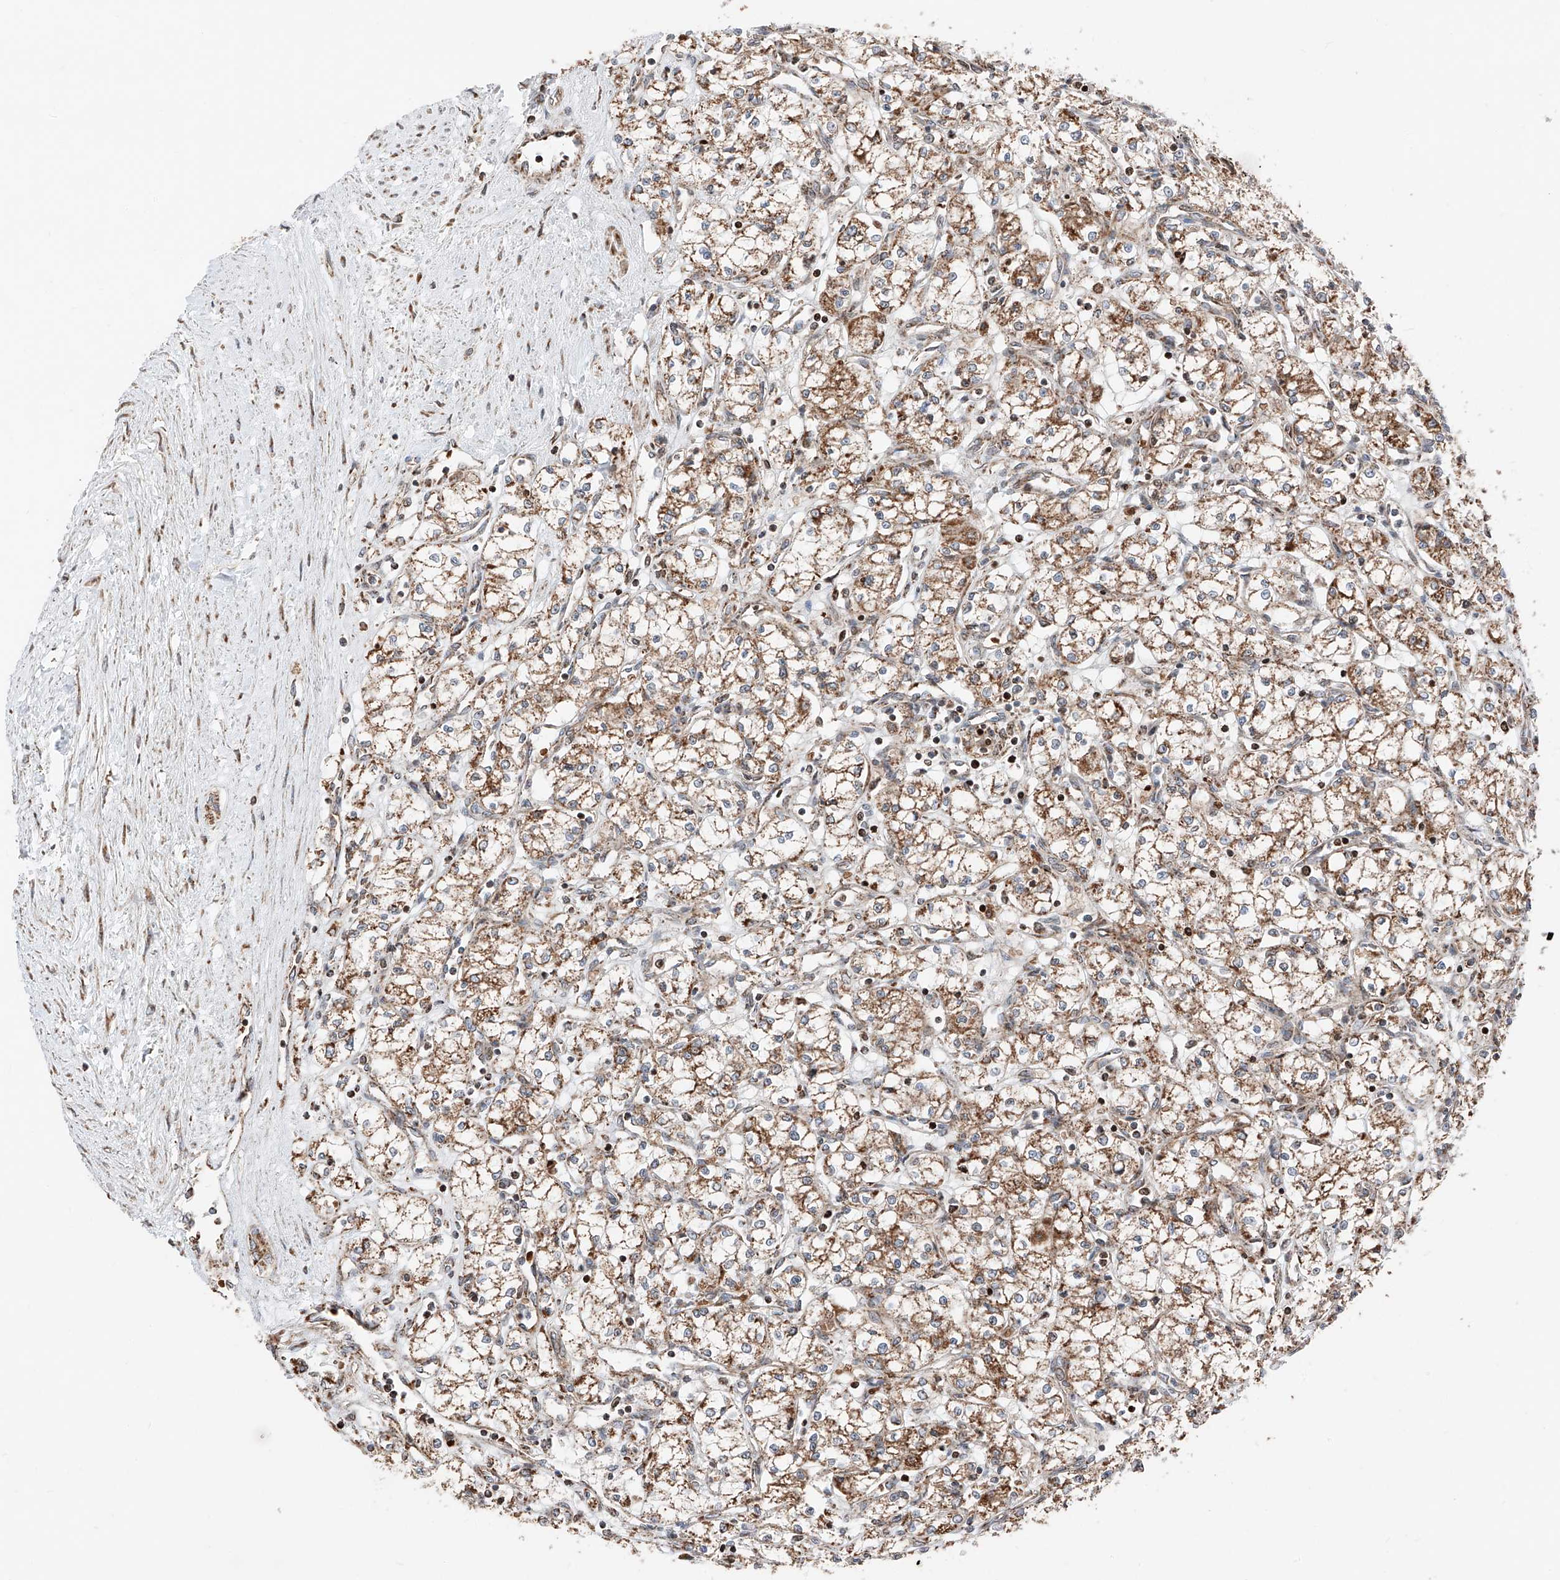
{"staining": {"intensity": "moderate", "quantity": ">75%", "location": "cytoplasmic/membranous"}, "tissue": "renal cancer", "cell_type": "Tumor cells", "image_type": "cancer", "snomed": [{"axis": "morphology", "description": "Adenocarcinoma, NOS"}, {"axis": "topography", "description": "Kidney"}], "caption": "An IHC photomicrograph of tumor tissue is shown. Protein staining in brown highlights moderate cytoplasmic/membranous positivity in renal adenocarcinoma within tumor cells.", "gene": "ZSCAN29", "patient": {"sex": "male", "age": 59}}